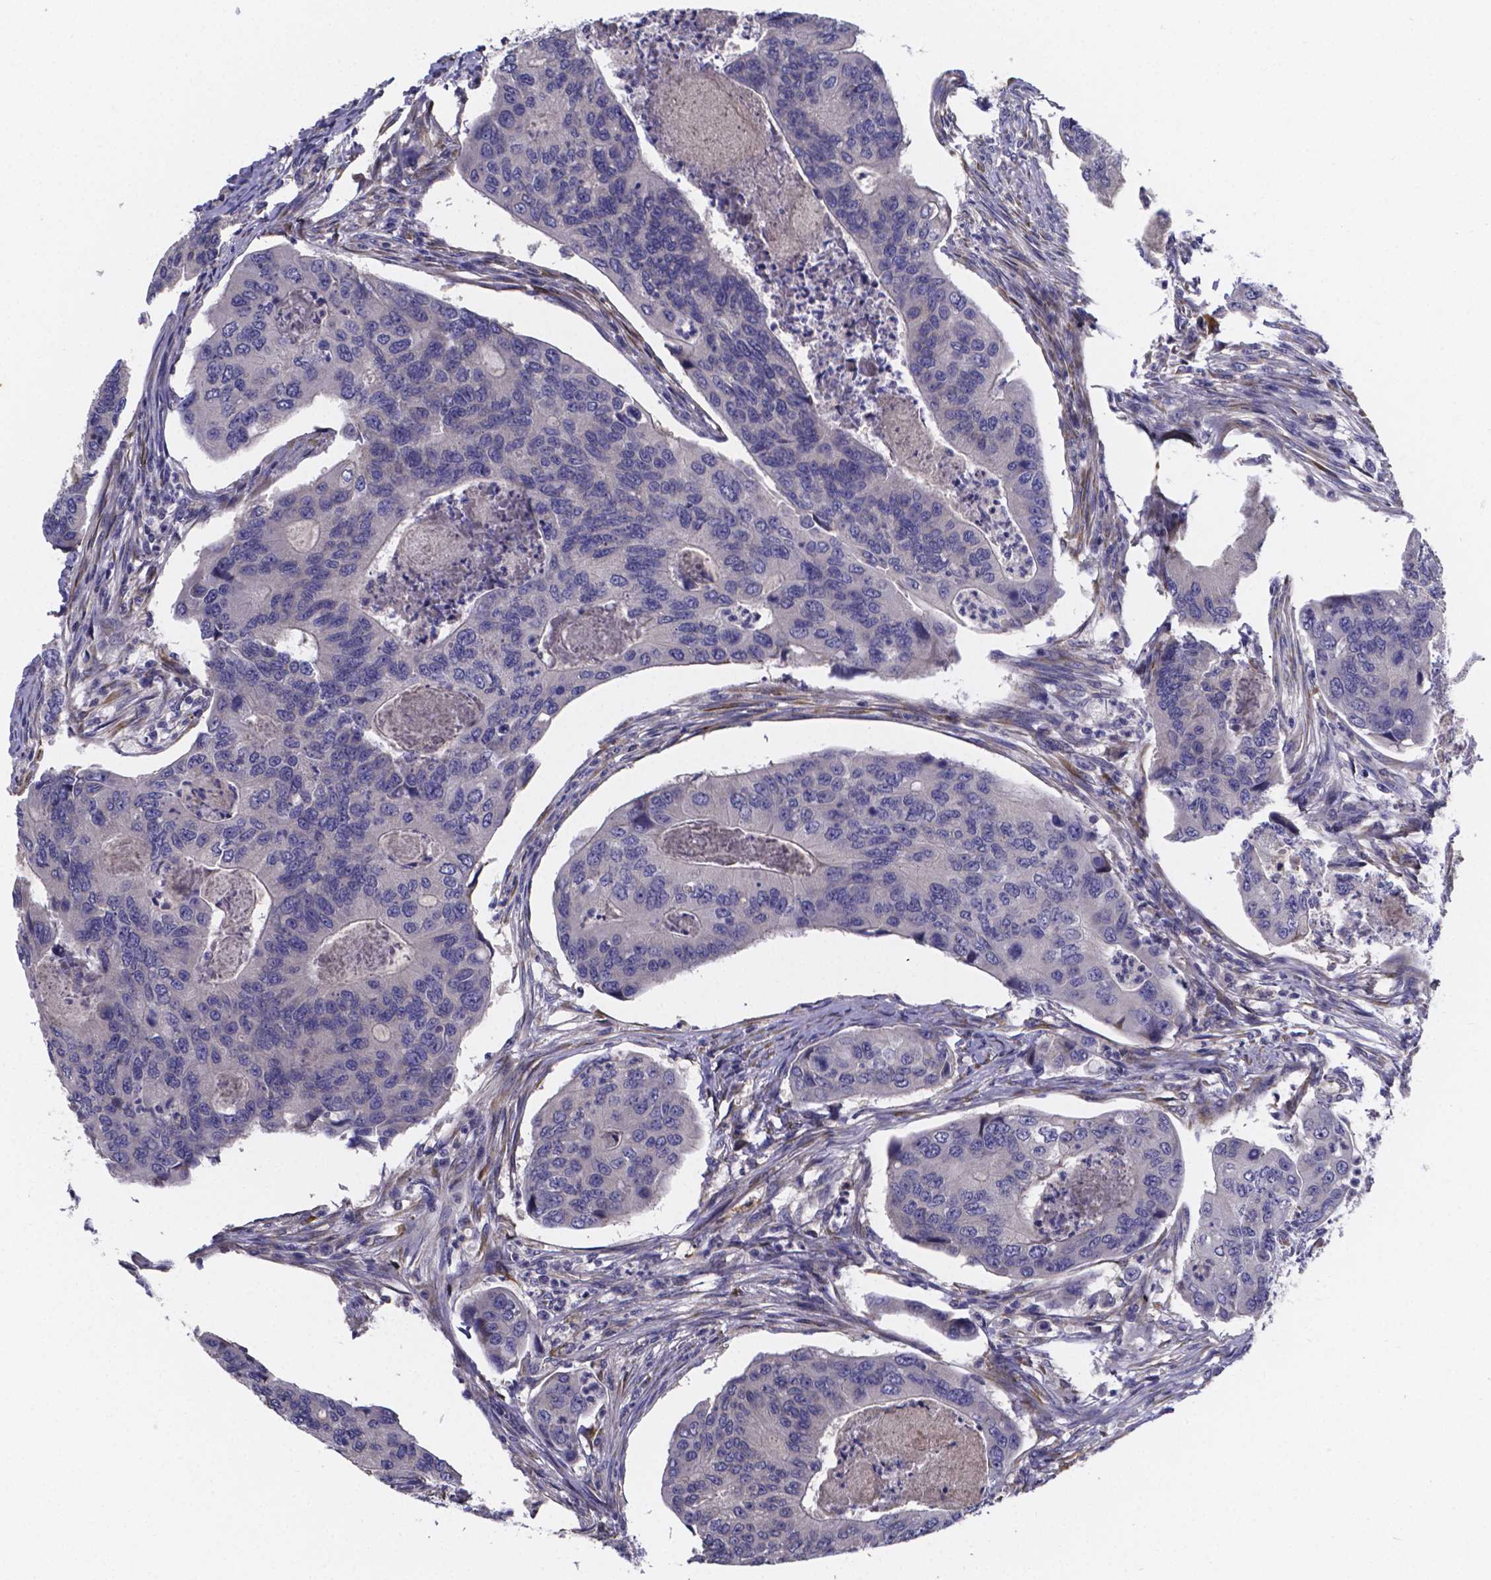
{"staining": {"intensity": "negative", "quantity": "none", "location": "none"}, "tissue": "colorectal cancer", "cell_type": "Tumor cells", "image_type": "cancer", "snomed": [{"axis": "morphology", "description": "Adenocarcinoma, NOS"}, {"axis": "topography", "description": "Colon"}], "caption": "Tumor cells are negative for protein expression in human adenocarcinoma (colorectal).", "gene": "SFRP4", "patient": {"sex": "female", "age": 67}}